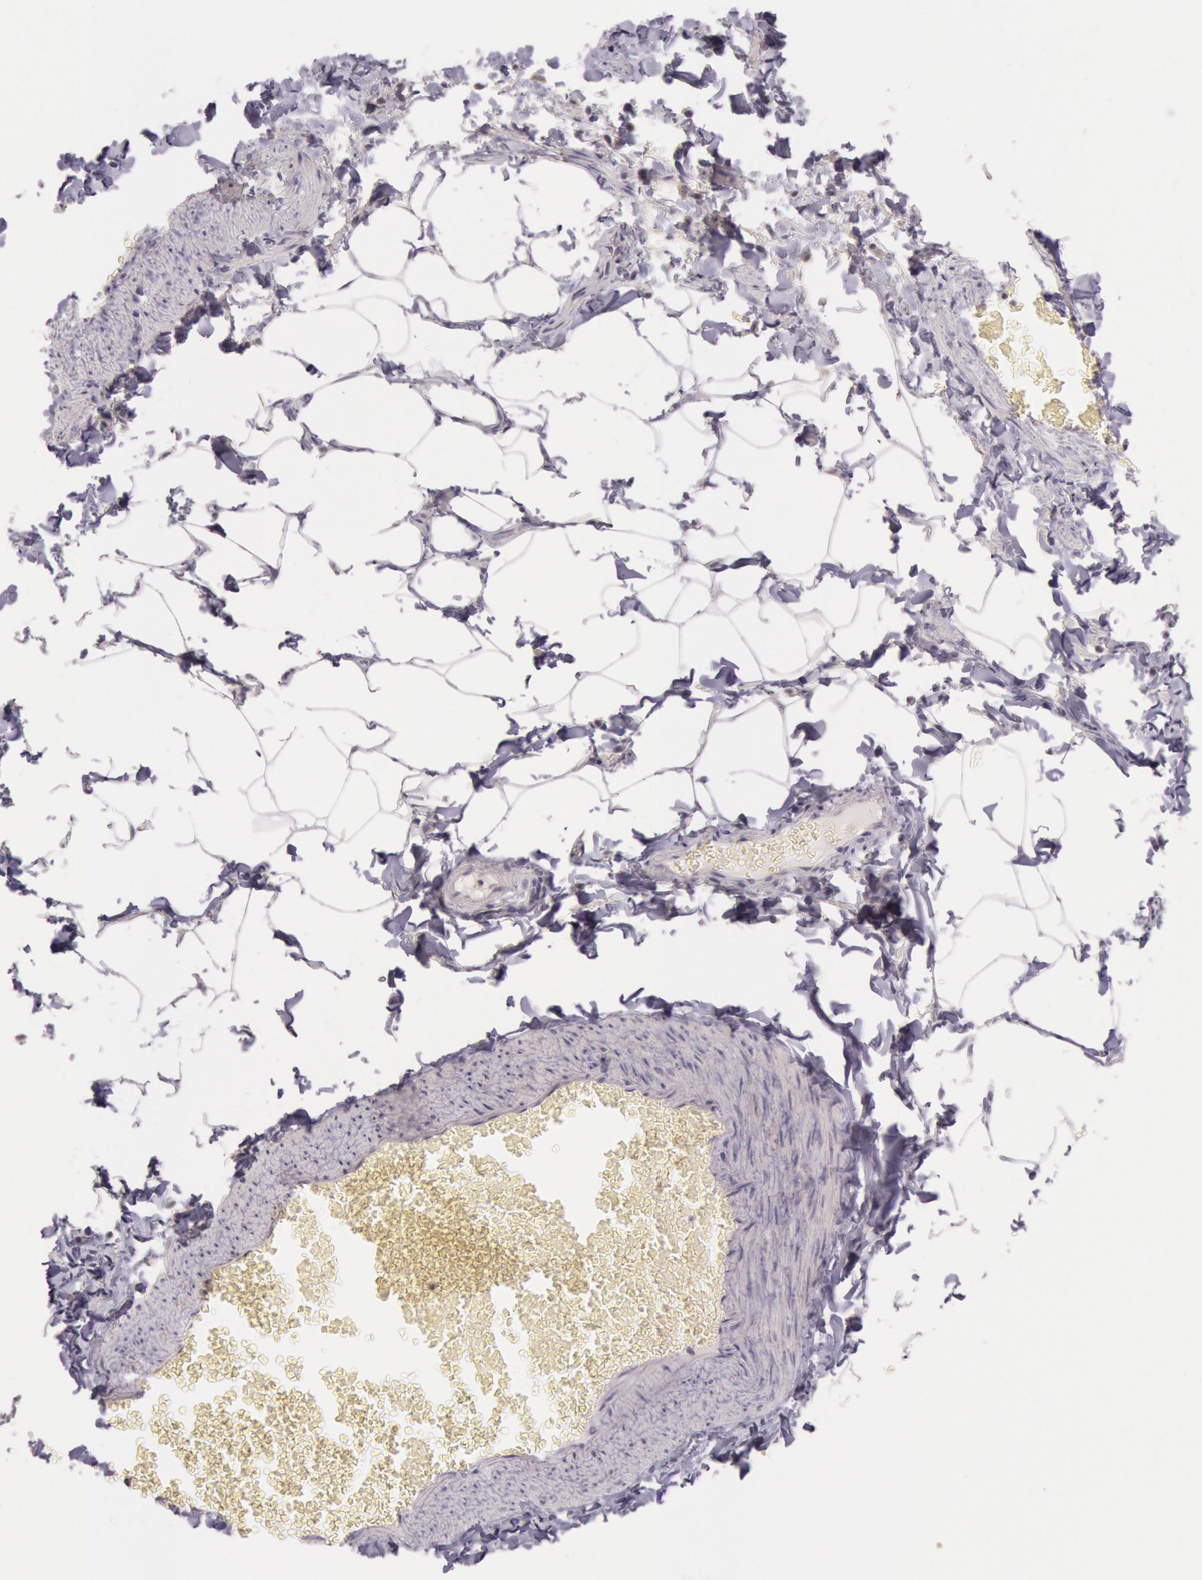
{"staining": {"intensity": "negative", "quantity": "none", "location": "none"}, "tissue": "adipose tissue", "cell_type": "Adipocytes", "image_type": "normal", "snomed": [{"axis": "morphology", "description": "Normal tissue, NOS"}, {"axis": "topography", "description": "Vascular tissue"}], "caption": "Immunohistochemistry image of normal adipose tissue stained for a protein (brown), which demonstrates no staining in adipocytes.", "gene": "CDK16", "patient": {"sex": "male", "age": 41}}